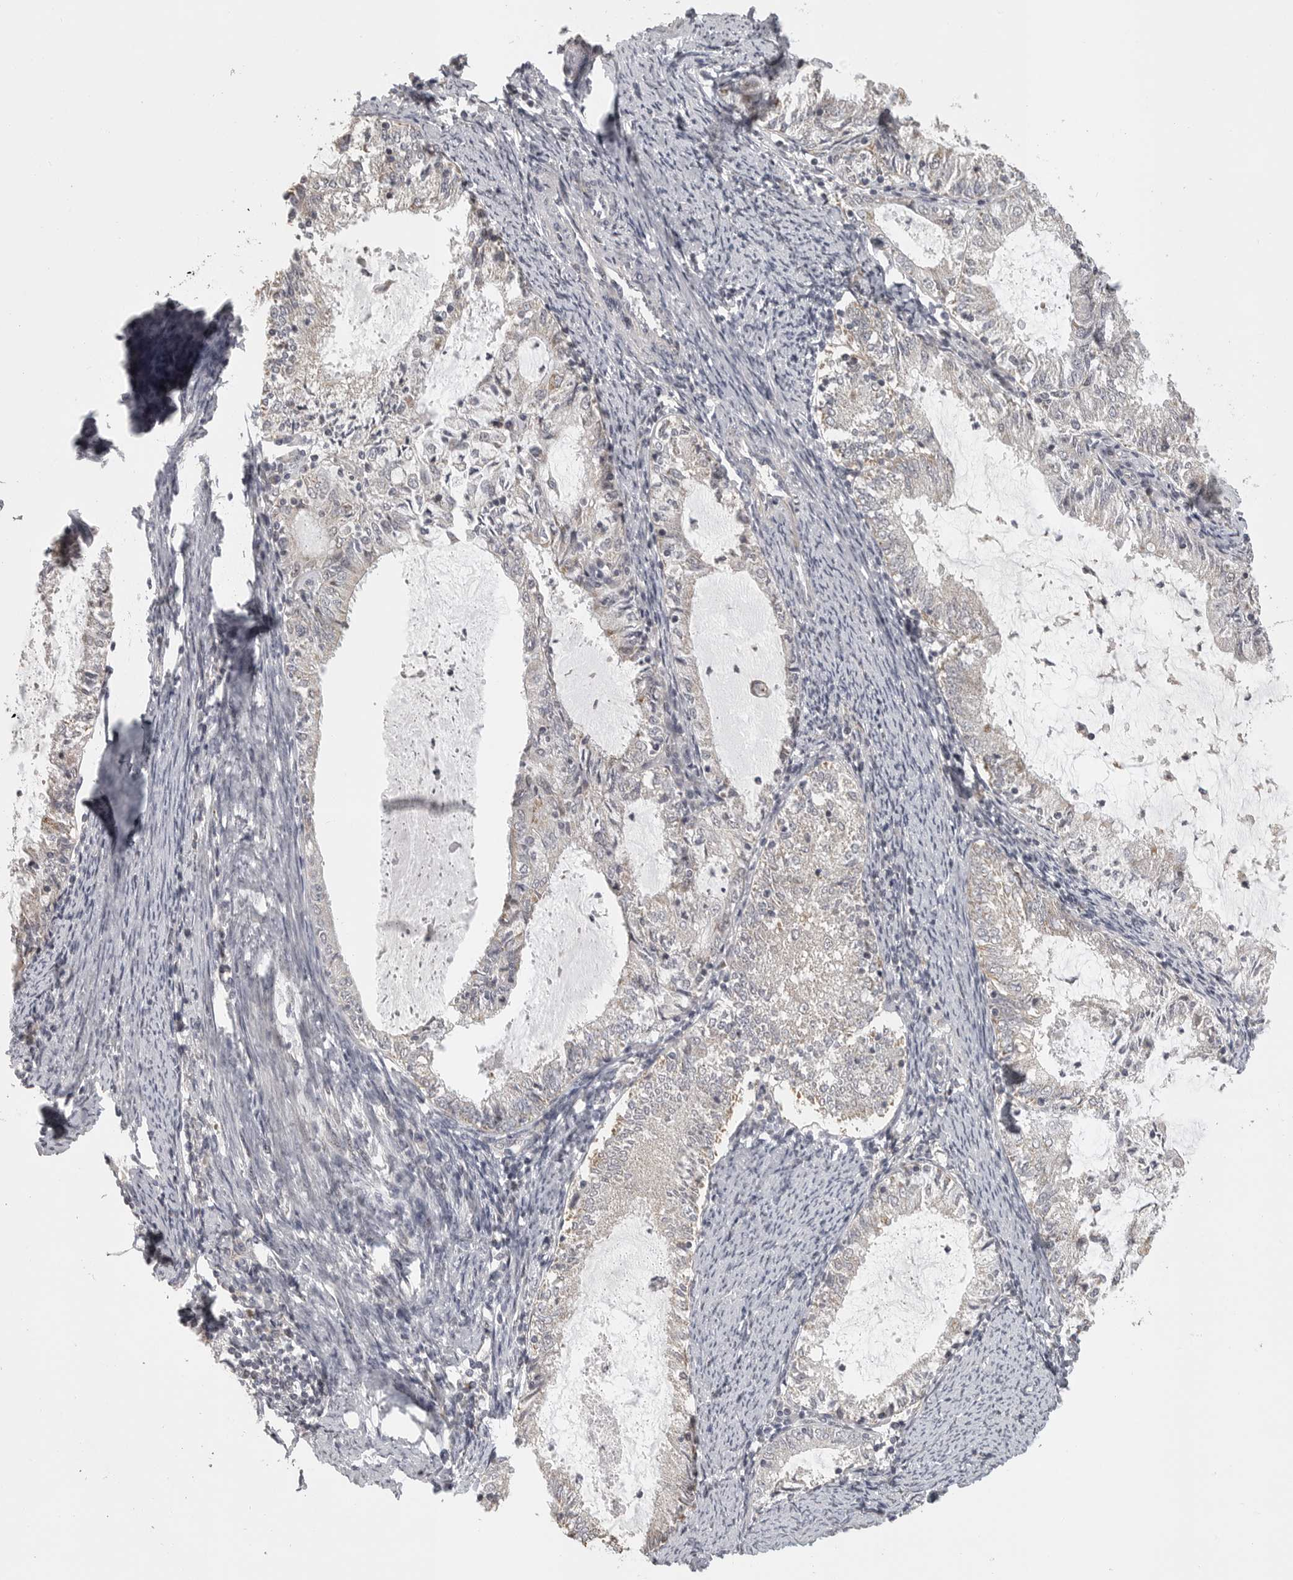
{"staining": {"intensity": "negative", "quantity": "none", "location": "none"}, "tissue": "endometrial cancer", "cell_type": "Tumor cells", "image_type": "cancer", "snomed": [{"axis": "morphology", "description": "Adenocarcinoma, NOS"}, {"axis": "topography", "description": "Endometrium"}], "caption": "A high-resolution micrograph shows IHC staining of adenocarcinoma (endometrial), which displays no significant positivity in tumor cells.", "gene": "POLE2", "patient": {"sex": "female", "age": 57}}